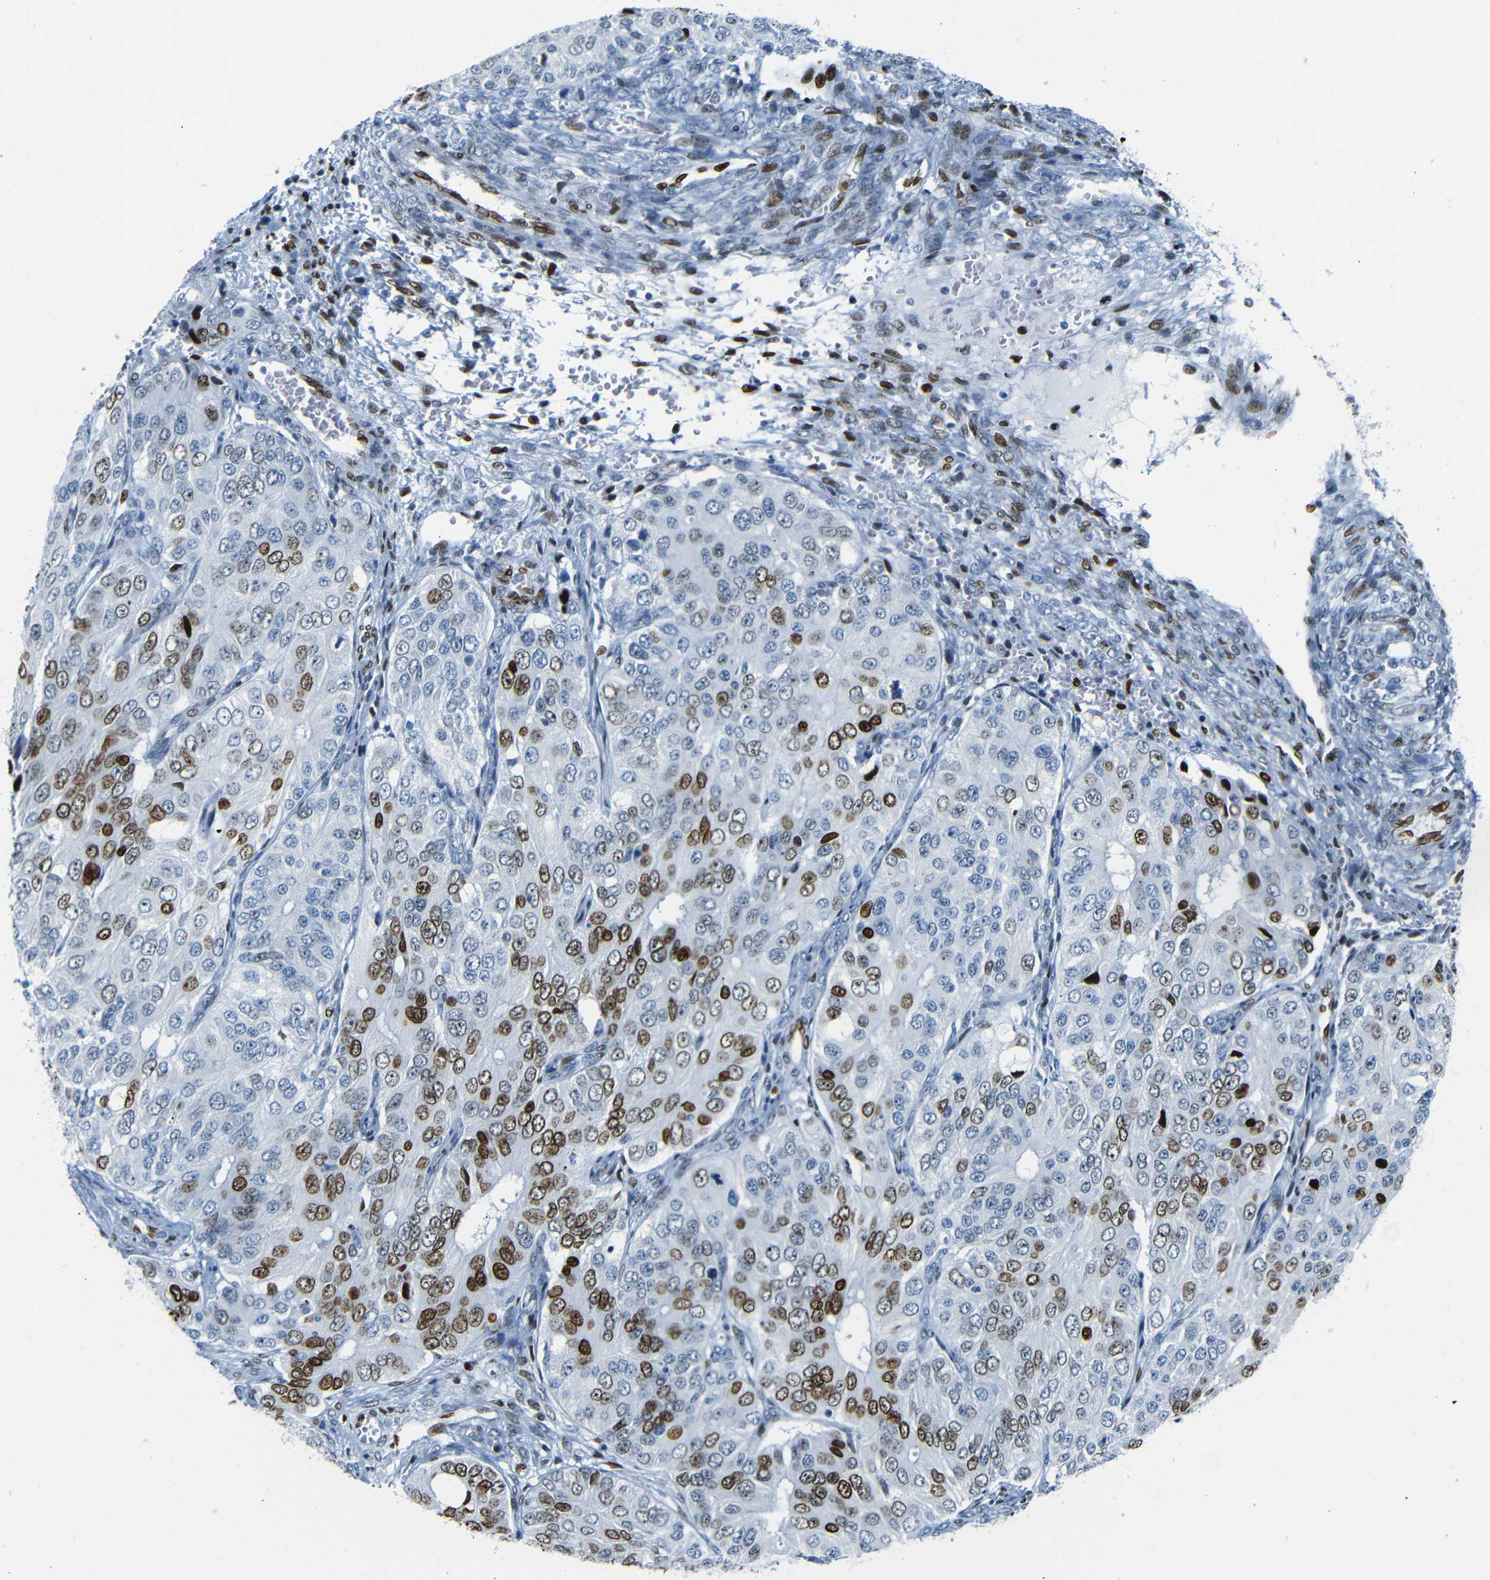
{"staining": {"intensity": "strong", "quantity": ">75%", "location": "nuclear"}, "tissue": "ovarian cancer", "cell_type": "Tumor cells", "image_type": "cancer", "snomed": [{"axis": "morphology", "description": "Carcinoma, endometroid"}, {"axis": "topography", "description": "Ovary"}], "caption": "Endometroid carcinoma (ovarian) stained with a protein marker reveals strong staining in tumor cells.", "gene": "NPIPB15", "patient": {"sex": "female", "age": 51}}